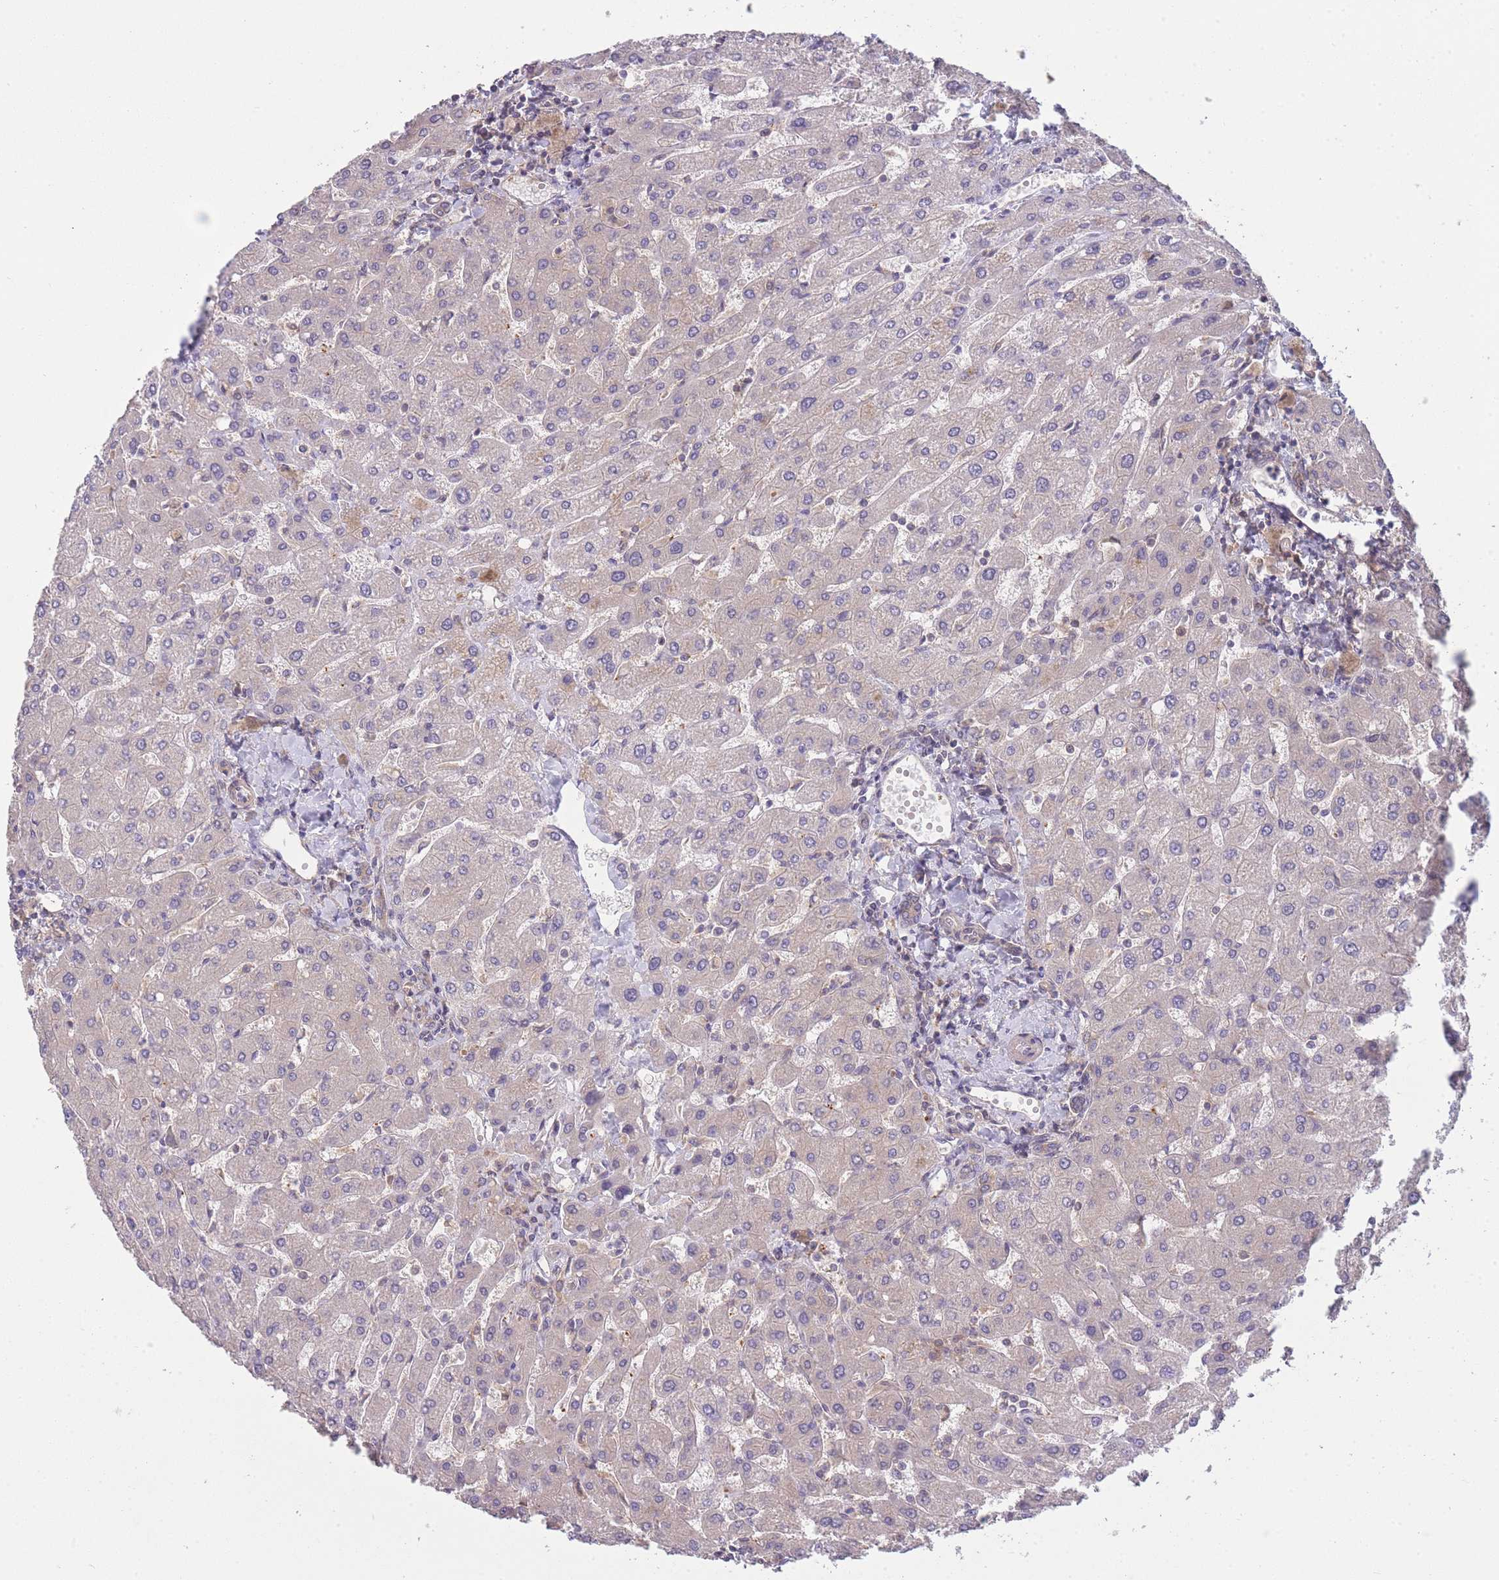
{"staining": {"intensity": "negative", "quantity": "none", "location": "none"}, "tissue": "liver", "cell_type": "Cholangiocytes", "image_type": "normal", "snomed": [{"axis": "morphology", "description": "Normal tissue, NOS"}, {"axis": "topography", "description": "Liver"}], "caption": "A high-resolution micrograph shows immunohistochemistry staining of benign liver, which reveals no significant positivity in cholangiocytes.", "gene": "PFDN6", "patient": {"sex": "male", "age": 55}}